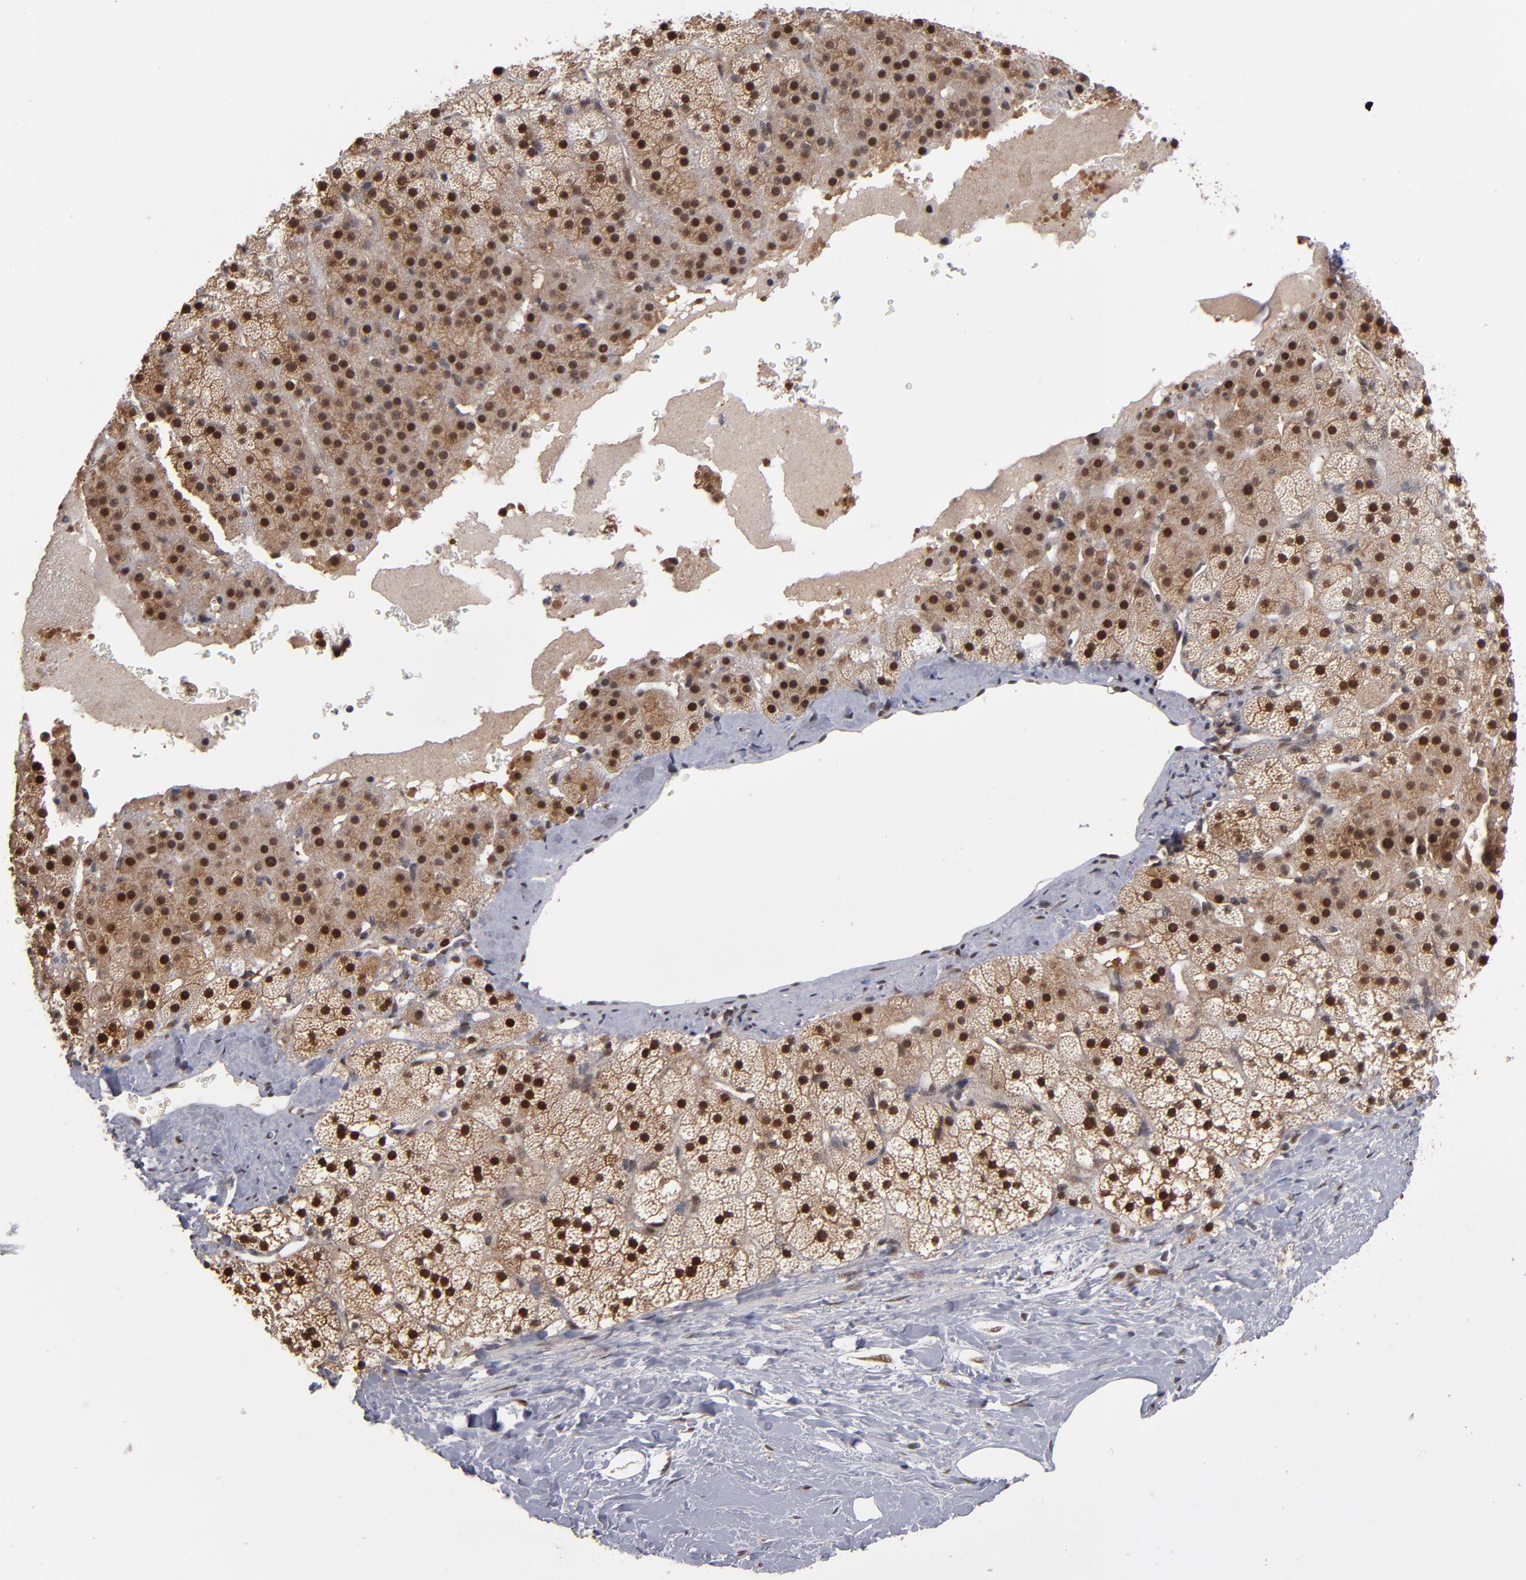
{"staining": {"intensity": "strong", "quantity": ">75%", "location": "cytoplasmic/membranous,nuclear"}, "tissue": "adrenal gland", "cell_type": "Glandular cells", "image_type": "normal", "snomed": [{"axis": "morphology", "description": "Normal tissue, NOS"}, {"axis": "topography", "description": "Adrenal gland"}], "caption": "Adrenal gland stained for a protein (brown) reveals strong cytoplasmic/membranous,nuclear positive positivity in about >75% of glandular cells.", "gene": "HUWE1", "patient": {"sex": "male", "age": 35}}